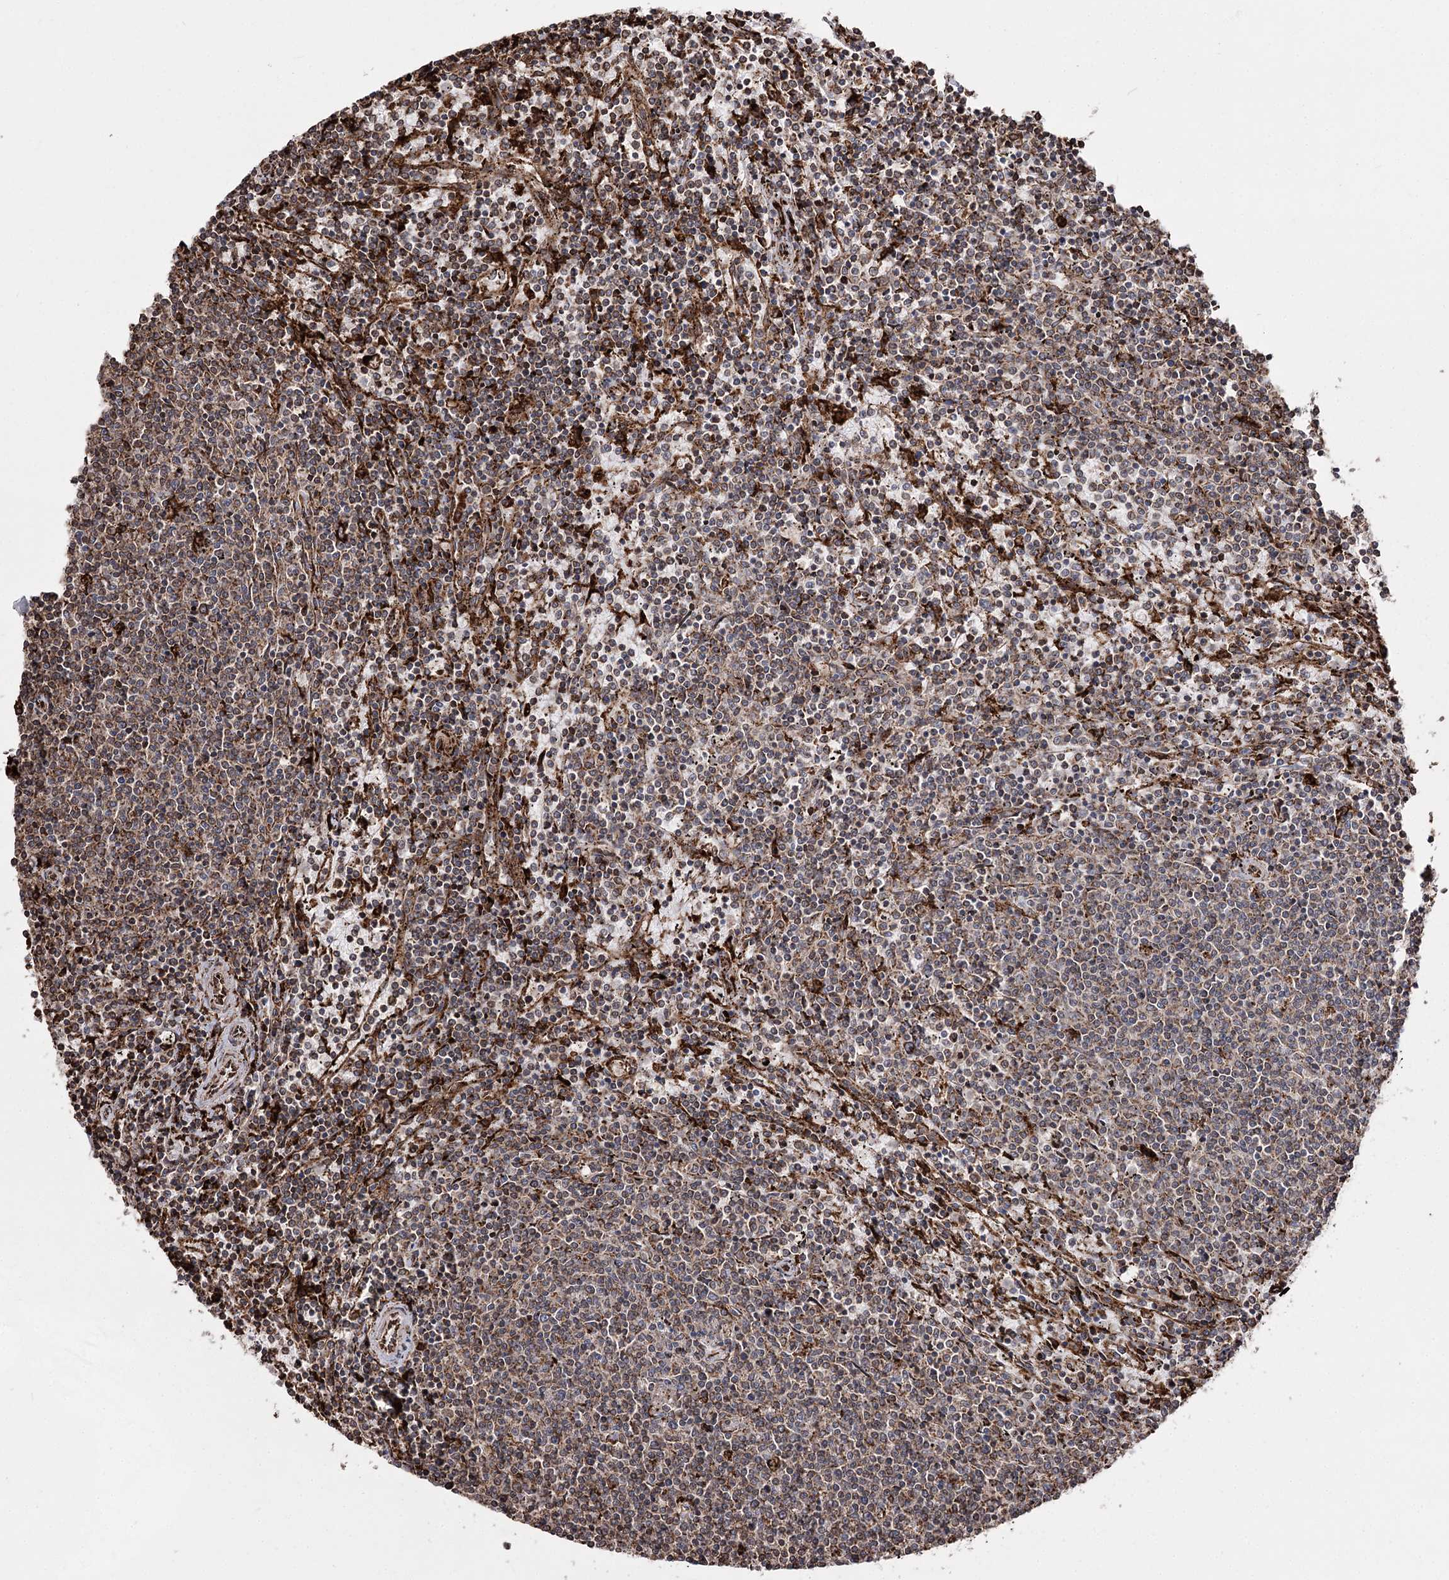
{"staining": {"intensity": "weak", "quantity": ">75%", "location": "cytoplasmic/membranous"}, "tissue": "lymphoma", "cell_type": "Tumor cells", "image_type": "cancer", "snomed": [{"axis": "morphology", "description": "Malignant lymphoma, non-Hodgkin's type, Low grade"}, {"axis": "topography", "description": "Spleen"}], "caption": "The histopathology image shows immunohistochemical staining of lymphoma. There is weak cytoplasmic/membranous positivity is present in approximately >75% of tumor cells. Using DAB (3,3'-diaminobenzidine) (brown) and hematoxylin (blue) stains, captured at high magnification using brightfield microscopy.", "gene": "FANCL", "patient": {"sex": "female", "age": 50}}